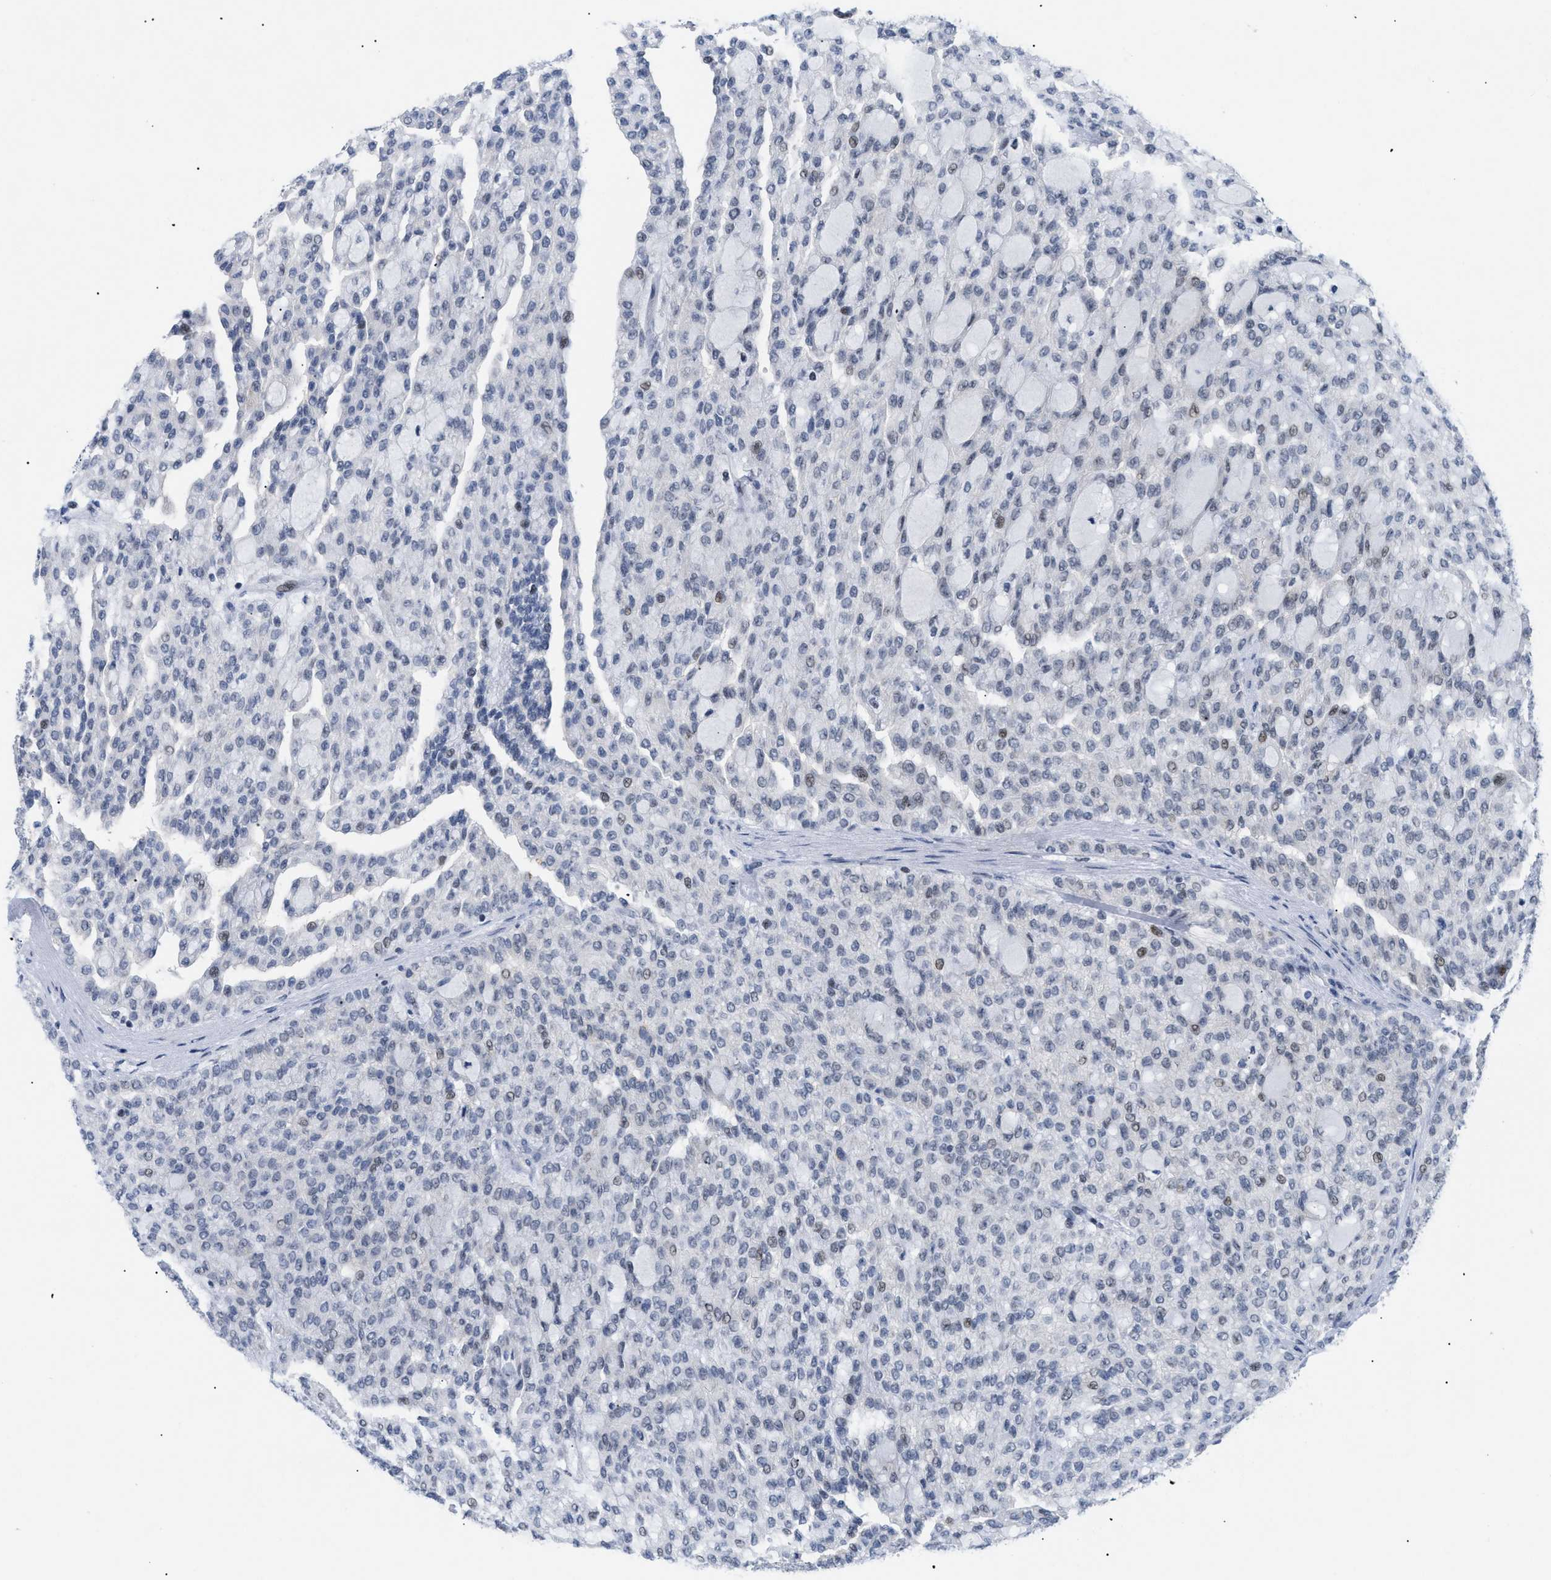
{"staining": {"intensity": "moderate", "quantity": "<25%", "location": "nuclear"}, "tissue": "renal cancer", "cell_type": "Tumor cells", "image_type": "cancer", "snomed": [{"axis": "morphology", "description": "Adenocarcinoma, NOS"}, {"axis": "topography", "description": "Kidney"}], "caption": "High-magnification brightfield microscopy of adenocarcinoma (renal) stained with DAB (3,3'-diaminobenzidine) (brown) and counterstained with hematoxylin (blue). tumor cells exhibit moderate nuclear expression is present in about<25% of cells.", "gene": "MED1", "patient": {"sex": "male", "age": 63}}